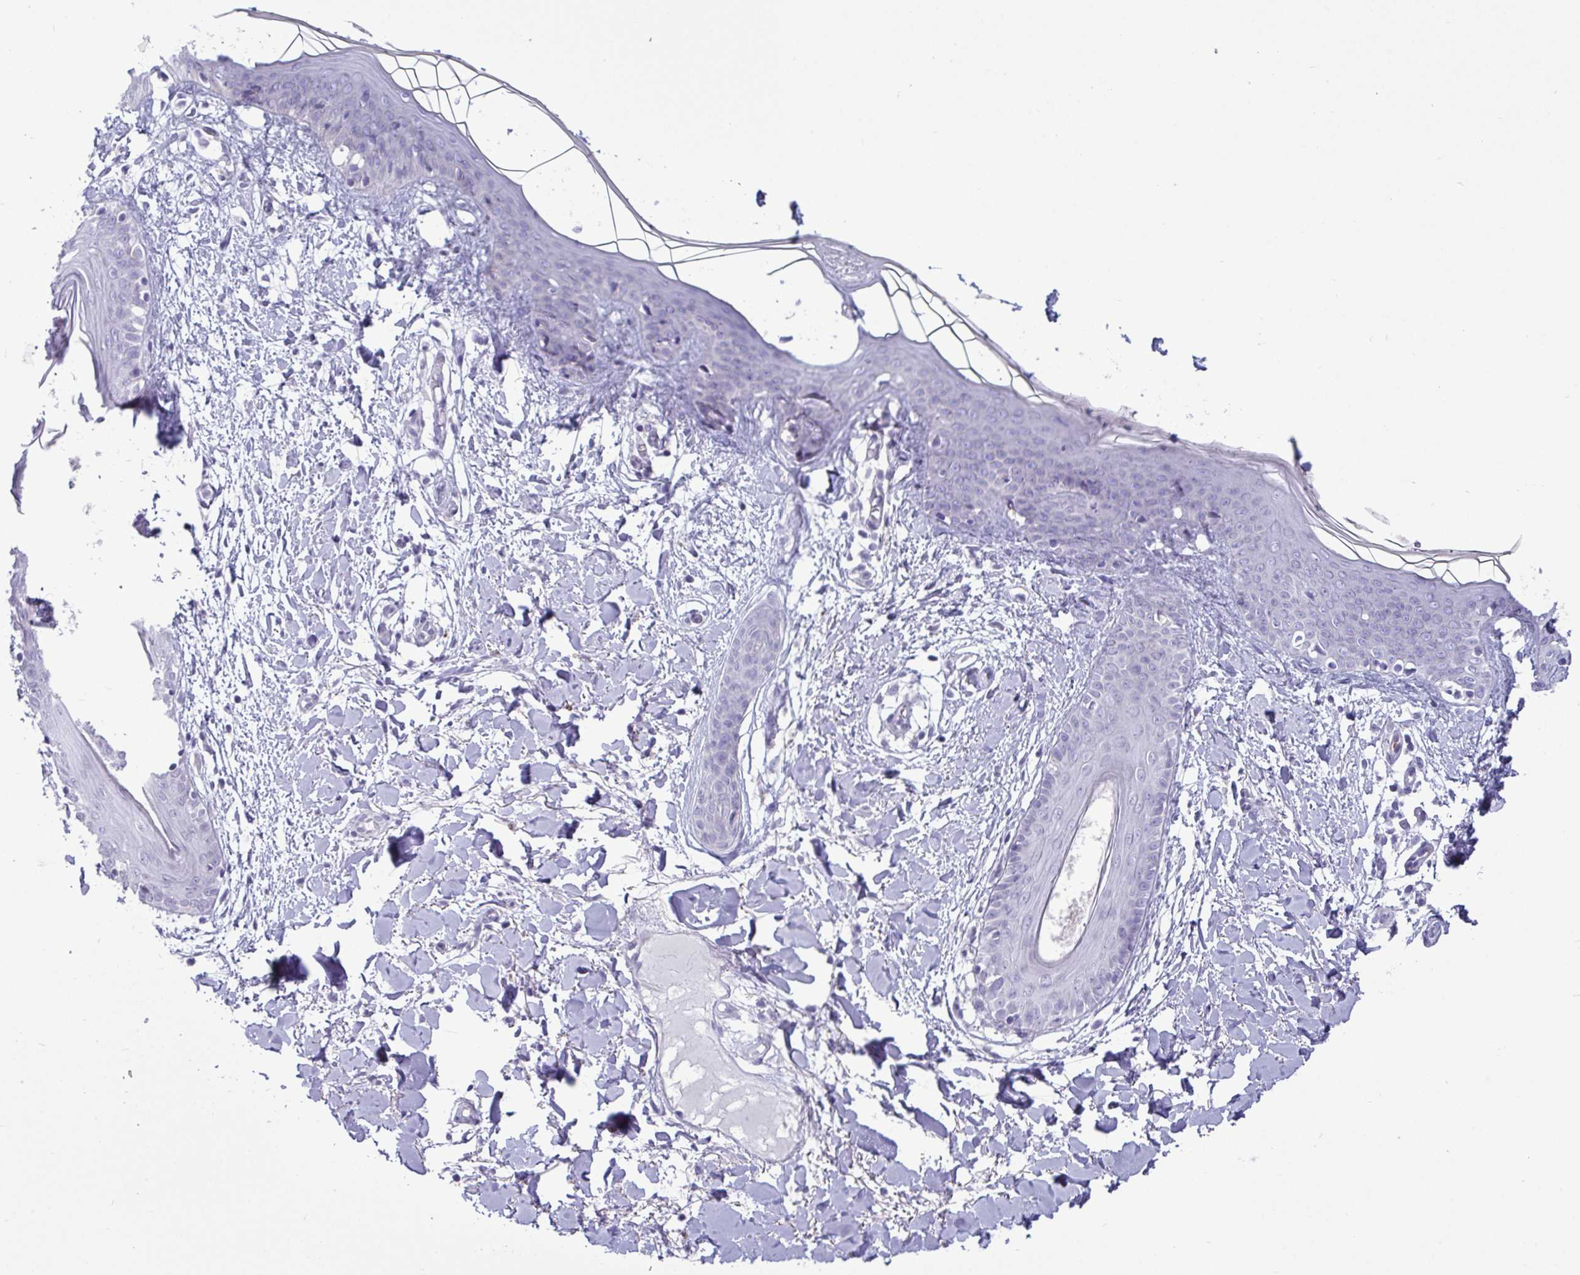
{"staining": {"intensity": "negative", "quantity": "none", "location": "none"}, "tissue": "skin", "cell_type": "Fibroblasts", "image_type": "normal", "snomed": [{"axis": "morphology", "description": "Normal tissue, NOS"}, {"axis": "topography", "description": "Skin"}], "caption": "Immunohistochemistry micrograph of unremarkable skin stained for a protein (brown), which demonstrates no staining in fibroblasts.", "gene": "C4orf33", "patient": {"sex": "female", "age": 34}}